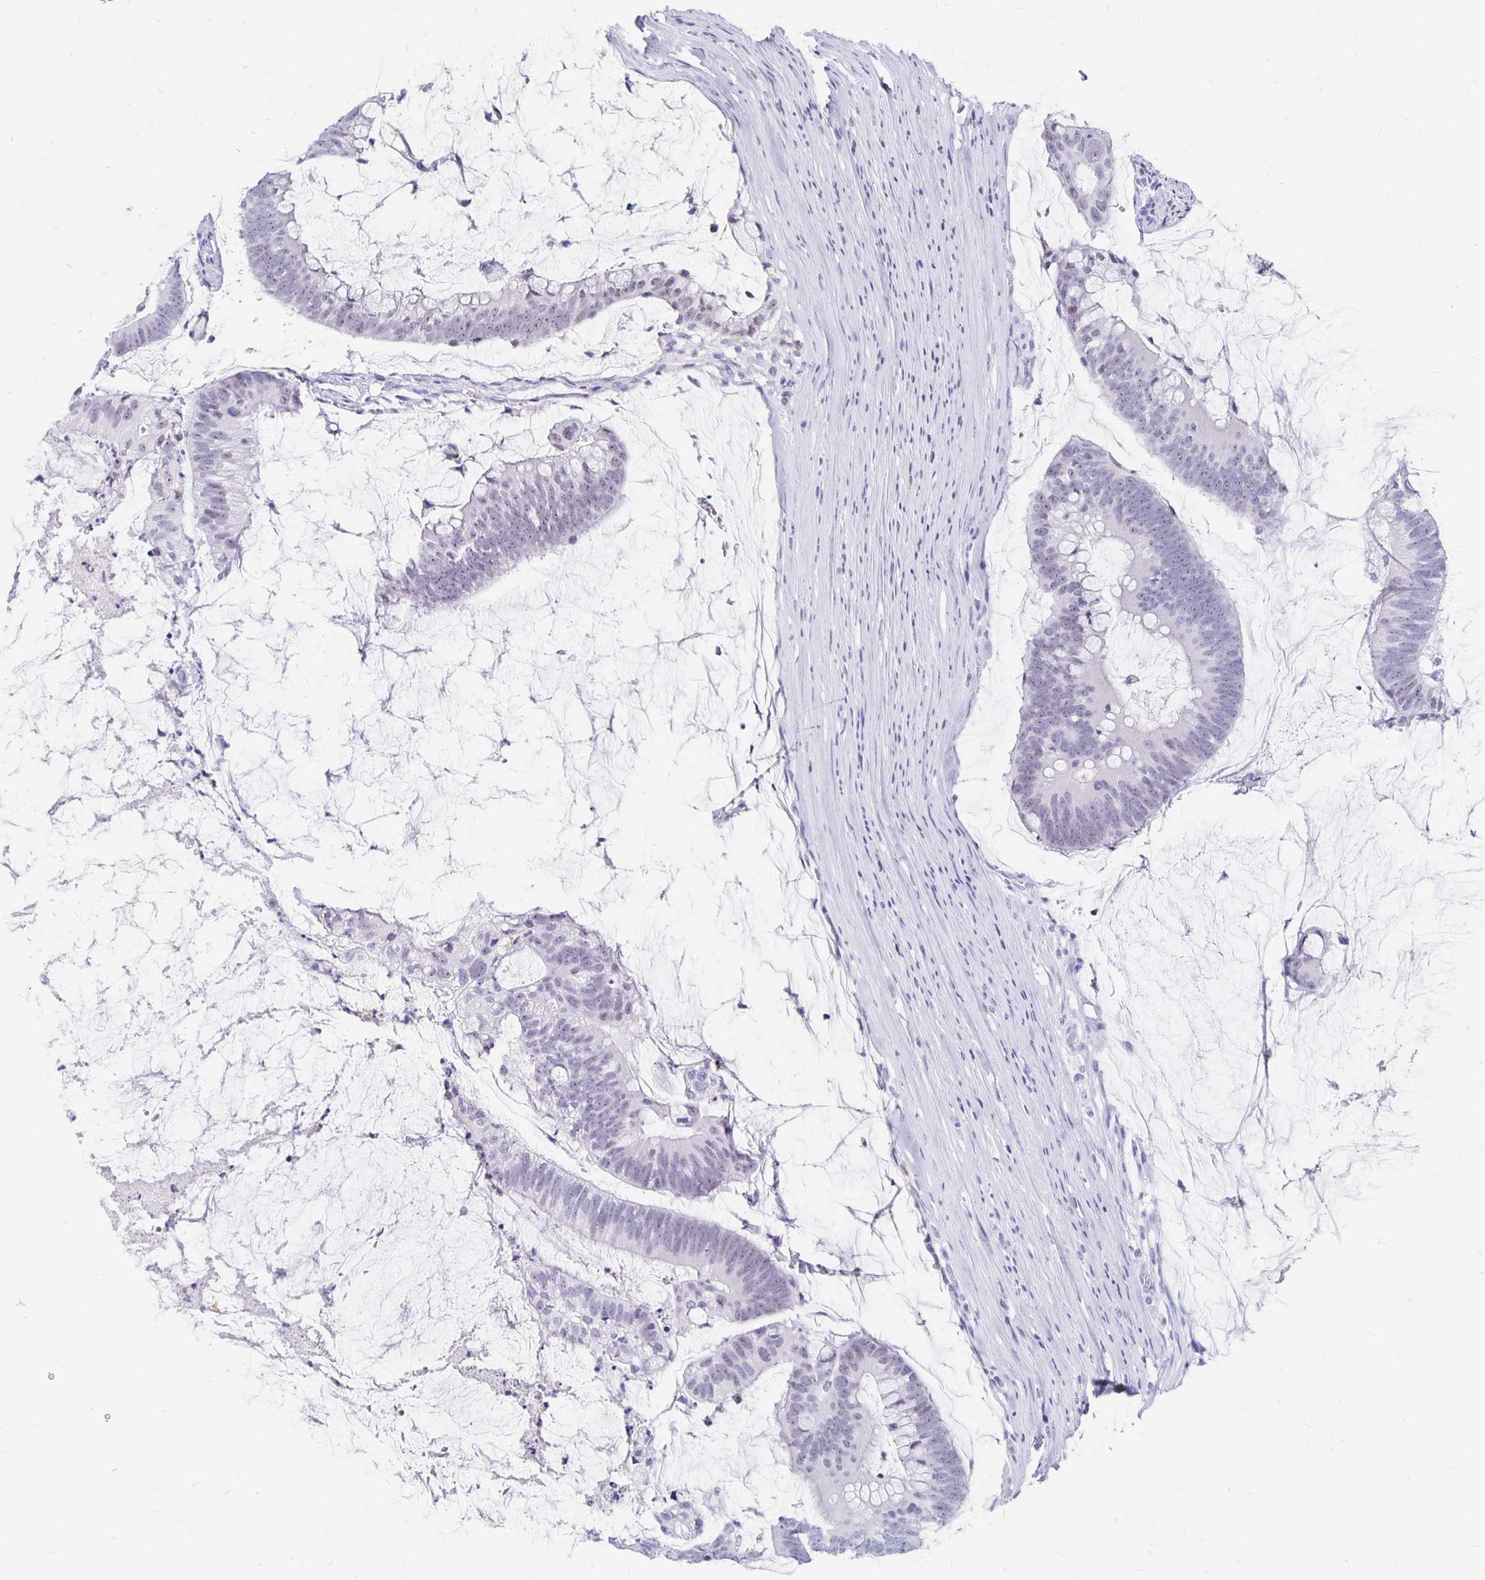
{"staining": {"intensity": "negative", "quantity": "none", "location": "none"}, "tissue": "colorectal cancer", "cell_type": "Tumor cells", "image_type": "cancer", "snomed": [{"axis": "morphology", "description": "Adenocarcinoma, NOS"}, {"axis": "topography", "description": "Colon"}], "caption": "This is an IHC micrograph of human colorectal adenocarcinoma. There is no positivity in tumor cells.", "gene": "SYT2", "patient": {"sex": "male", "age": 62}}